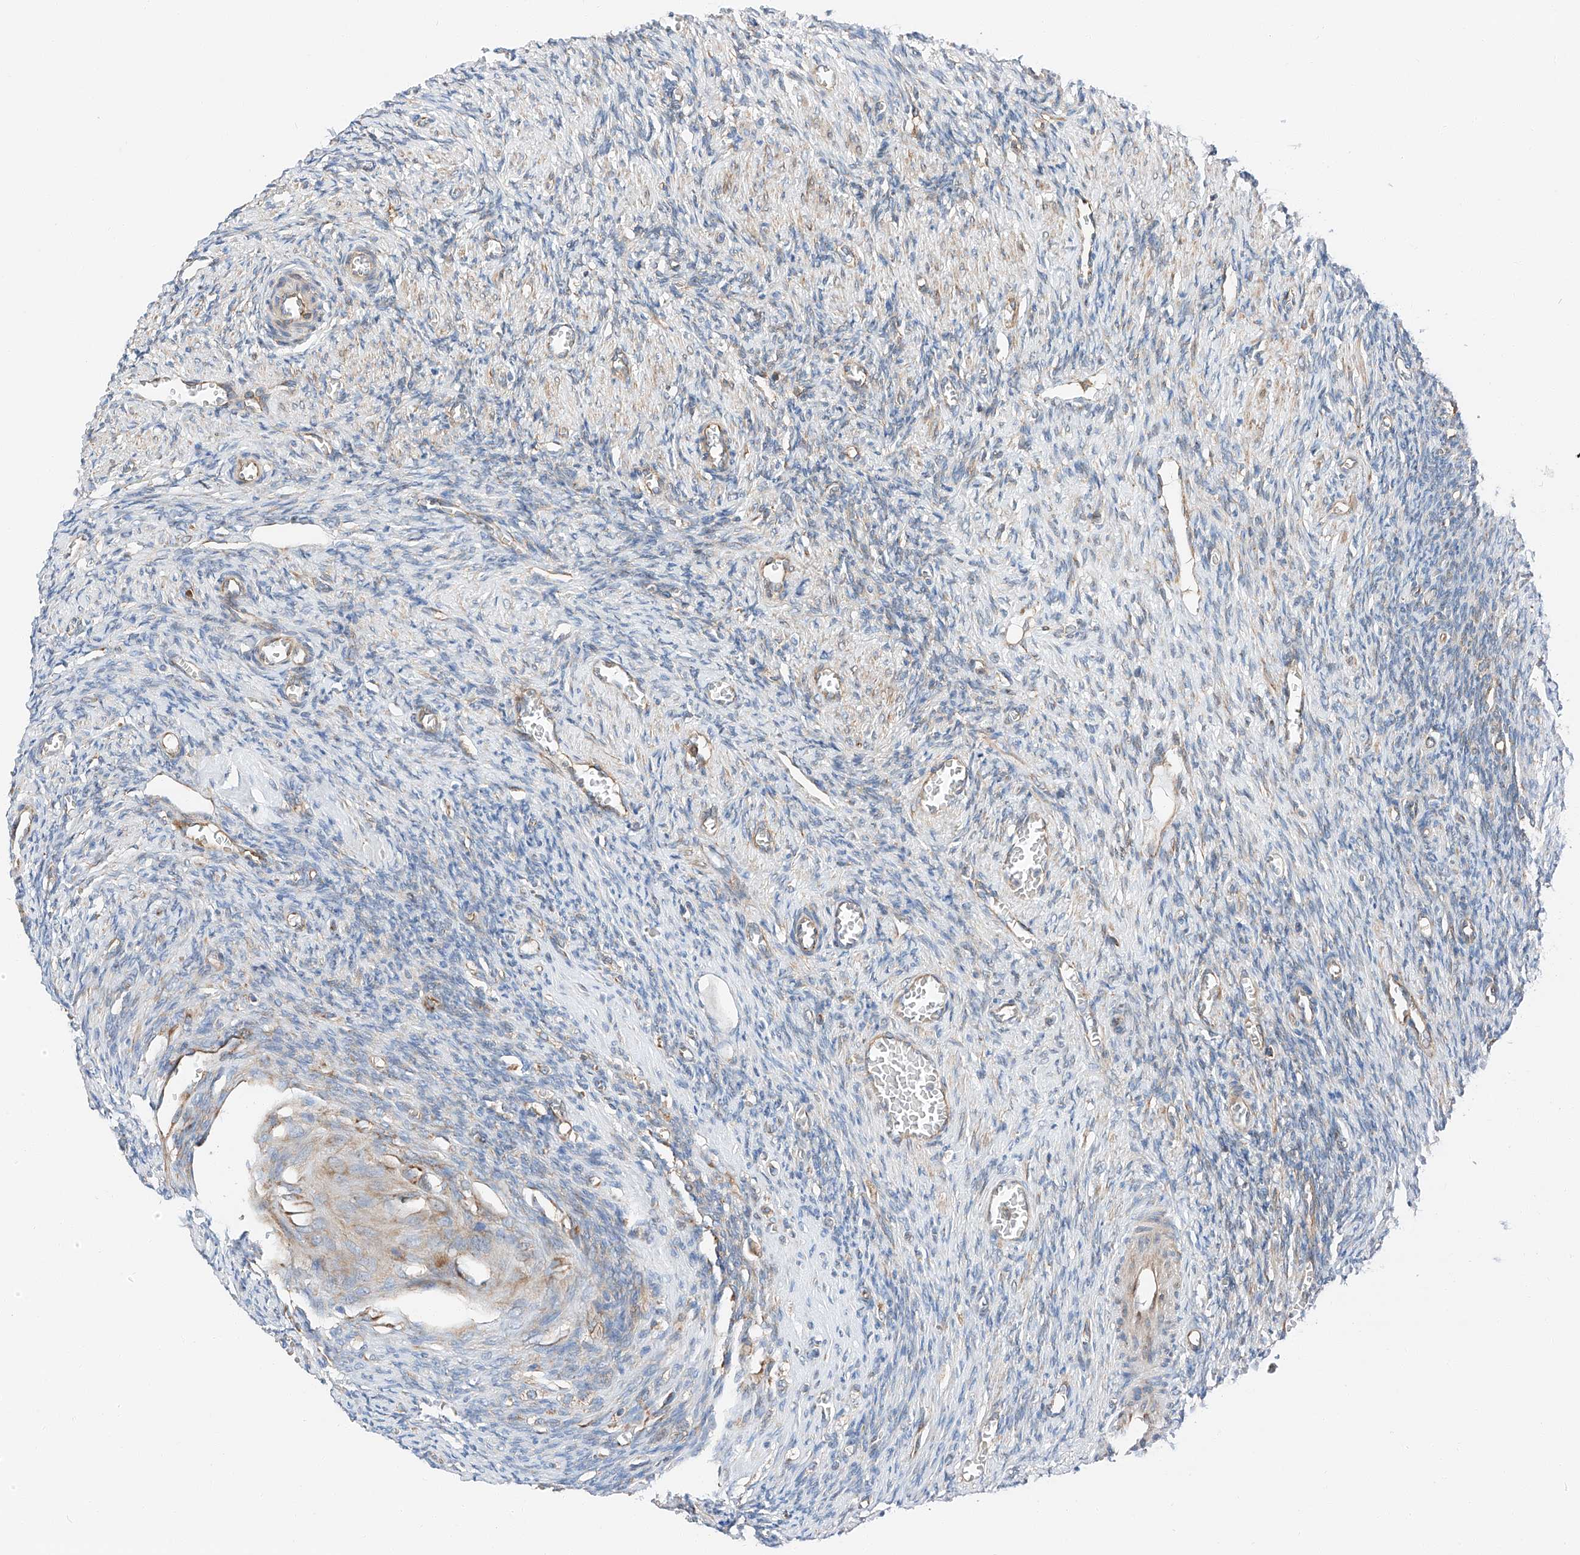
{"staining": {"intensity": "moderate", "quantity": "25%-75%", "location": "cytoplasmic/membranous"}, "tissue": "ovary", "cell_type": "Ovarian stroma cells", "image_type": "normal", "snomed": [{"axis": "morphology", "description": "Normal tissue, NOS"}, {"axis": "topography", "description": "Ovary"}], "caption": "Human ovary stained with a brown dye displays moderate cytoplasmic/membranous positive expression in approximately 25%-75% of ovarian stroma cells.", "gene": "ZC3H15", "patient": {"sex": "female", "age": 27}}